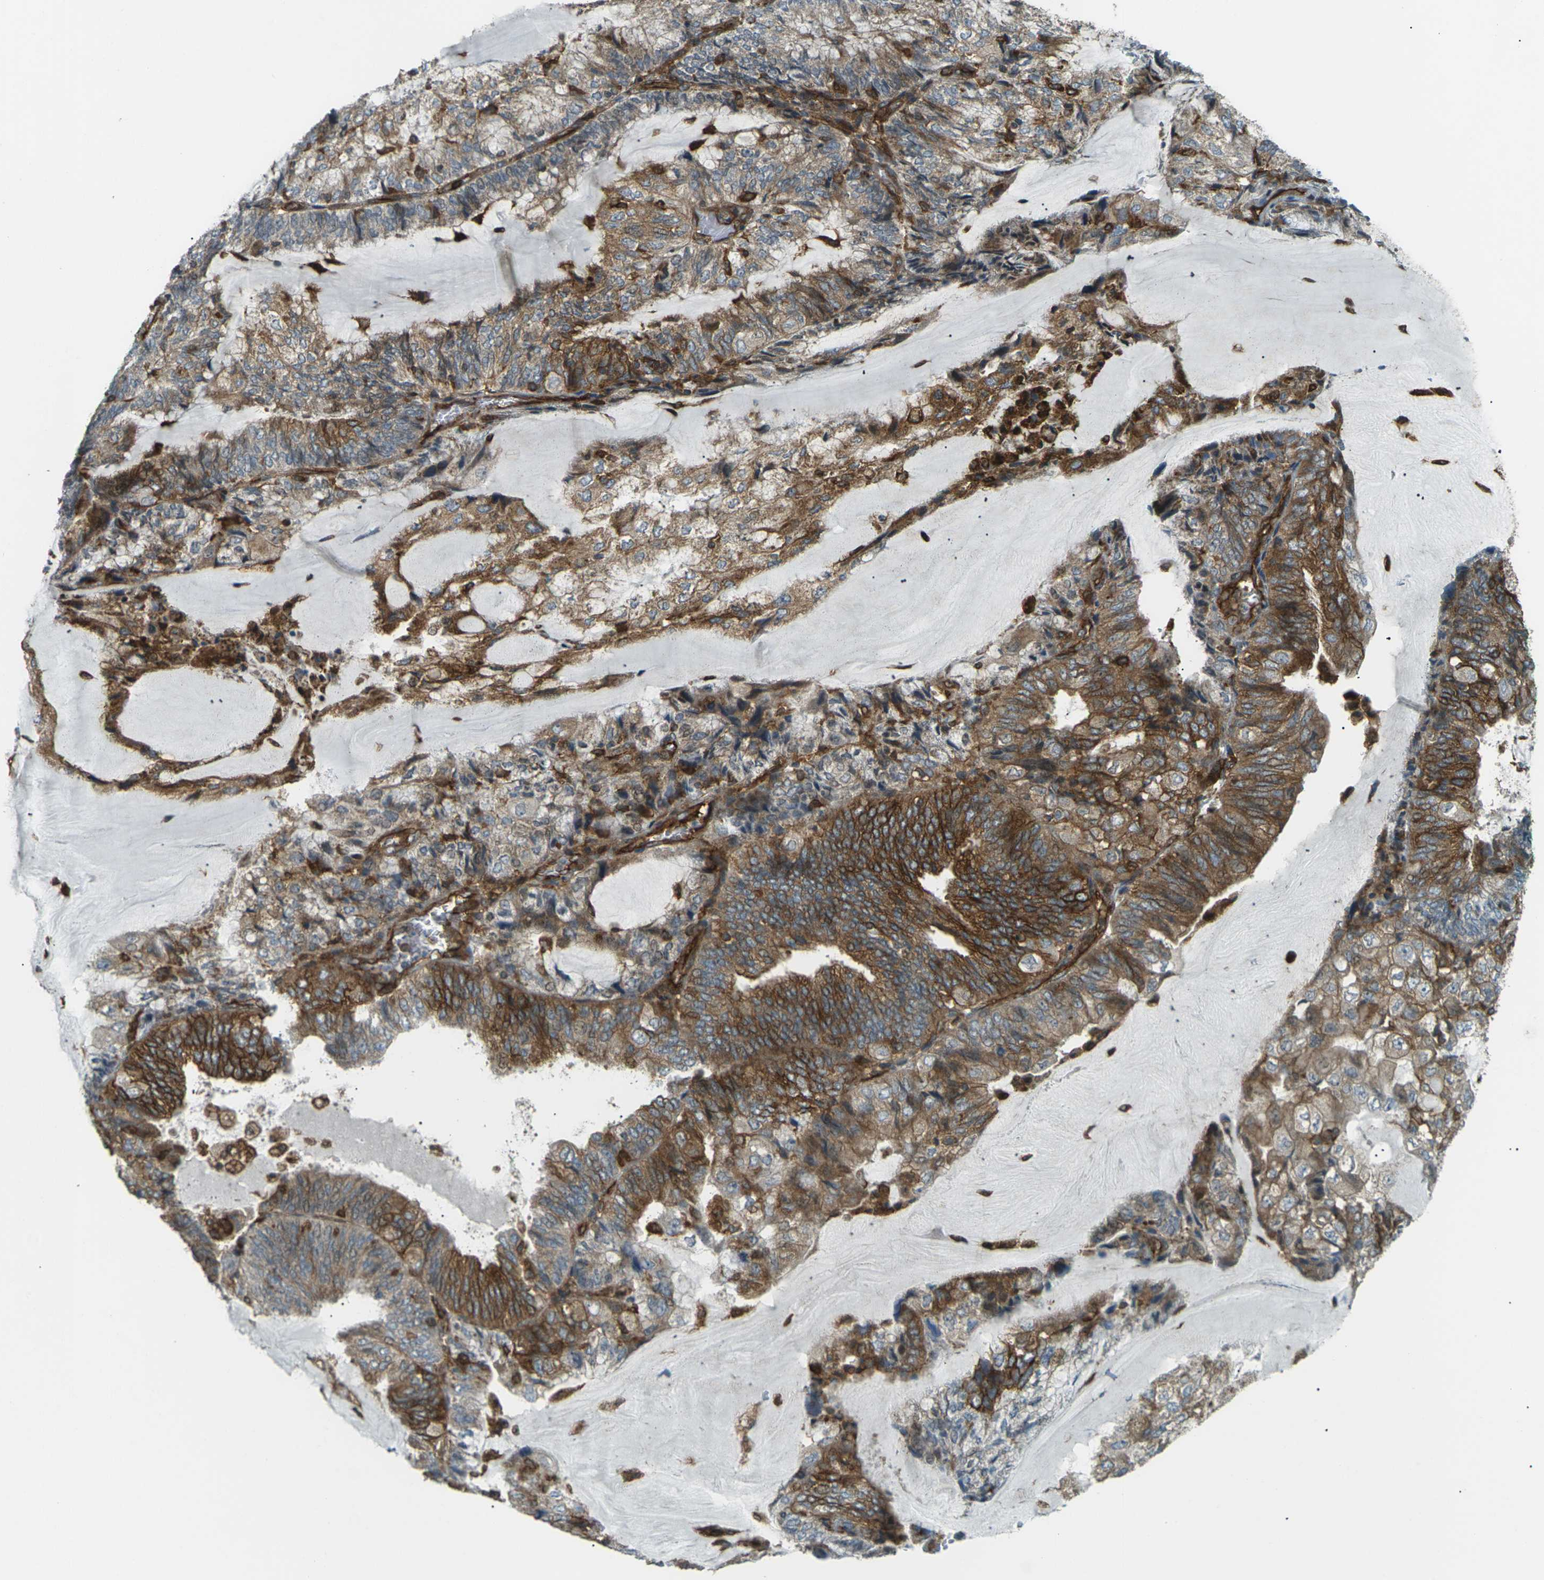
{"staining": {"intensity": "strong", "quantity": ">75%", "location": "cytoplasmic/membranous"}, "tissue": "endometrial cancer", "cell_type": "Tumor cells", "image_type": "cancer", "snomed": [{"axis": "morphology", "description": "Adenocarcinoma, NOS"}, {"axis": "topography", "description": "Endometrium"}], "caption": "Immunohistochemistry (IHC) micrograph of human endometrial adenocarcinoma stained for a protein (brown), which displays high levels of strong cytoplasmic/membranous positivity in about >75% of tumor cells.", "gene": "S1PR1", "patient": {"sex": "female", "age": 81}}